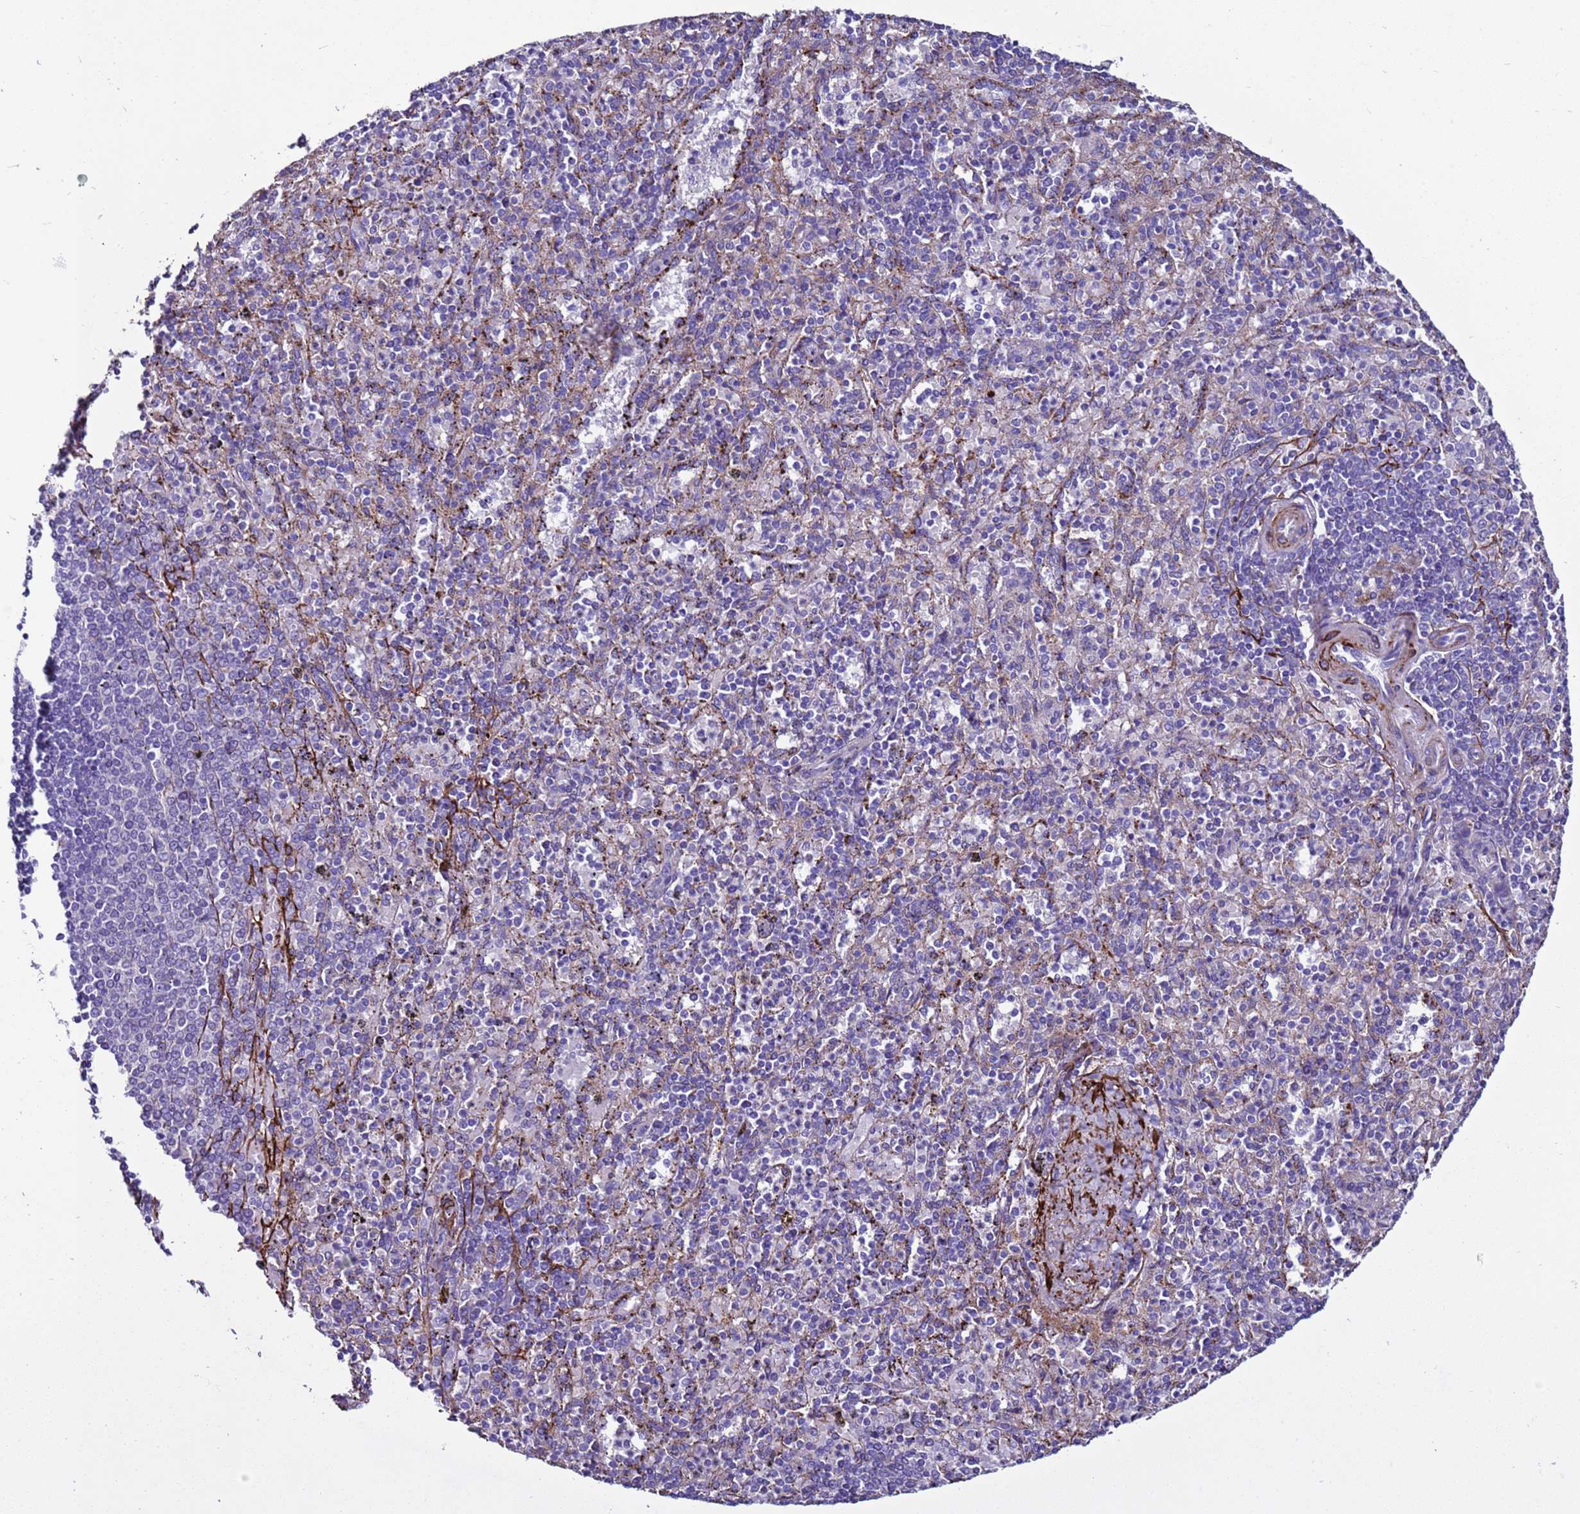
{"staining": {"intensity": "strong", "quantity": "<25%", "location": "cytoplasmic/membranous"}, "tissue": "spleen", "cell_type": "Cells in red pulp", "image_type": "normal", "snomed": [{"axis": "morphology", "description": "Normal tissue, NOS"}, {"axis": "topography", "description": "Spleen"}], "caption": "This image displays normal spleen stained with immunohistochemistry to label a protein in brown. The cytoplasmic/membranous of cells in red pulp show strong positivity for the protein. Nuclei are counter-stained blue.", "gene": "RABL2A", "patient": {"sex": "male", "age": 82}}